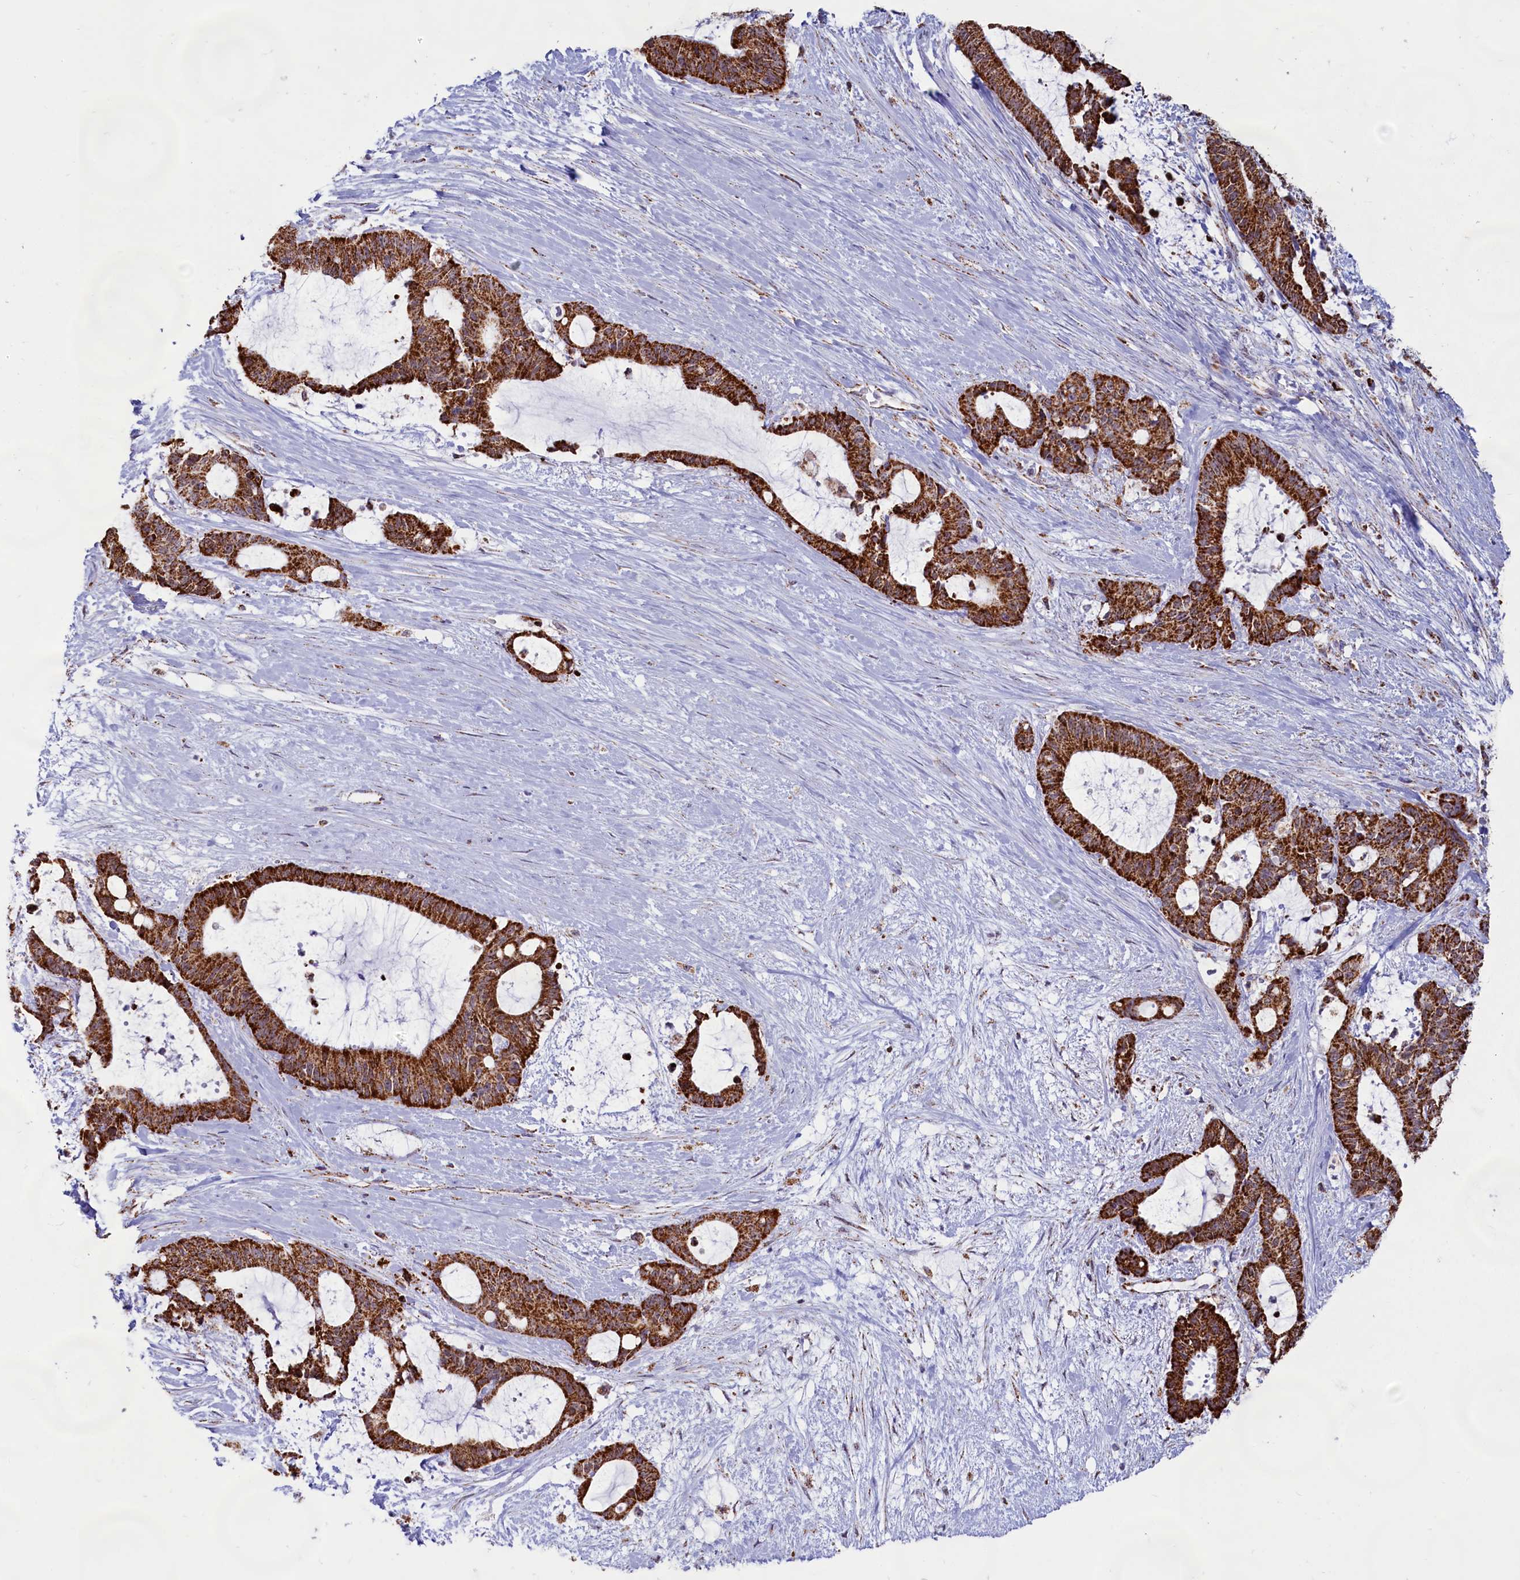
{"staining": {"intensity": "strong", "quantity": ">75%", "location": "cytoplasmic/membranous"}, "tissue": "liver cancer", "cell_type": "Tumor cells", "image_type": "cancer", "snomed": [{"axis": "morphology", "description": "Normal tissue, NOS"}, {"axis": "morphology", "description": "Cholangiocarcinoma"}, {"axis": "topography", "description": "Liver"}, {"axis": "topography", "description": "Peripheral nerve tissue"}], "caption": "DAB (3,3'-diaminobenzidine) immunohistochemical staining of human liver cholangiocarcinoma demonstrates strong cytoplasmic/membranous protein staining in approximately >75% of tumor cells.", "gene": "C1D", "patient": {"sex": "female", "age": 73}}